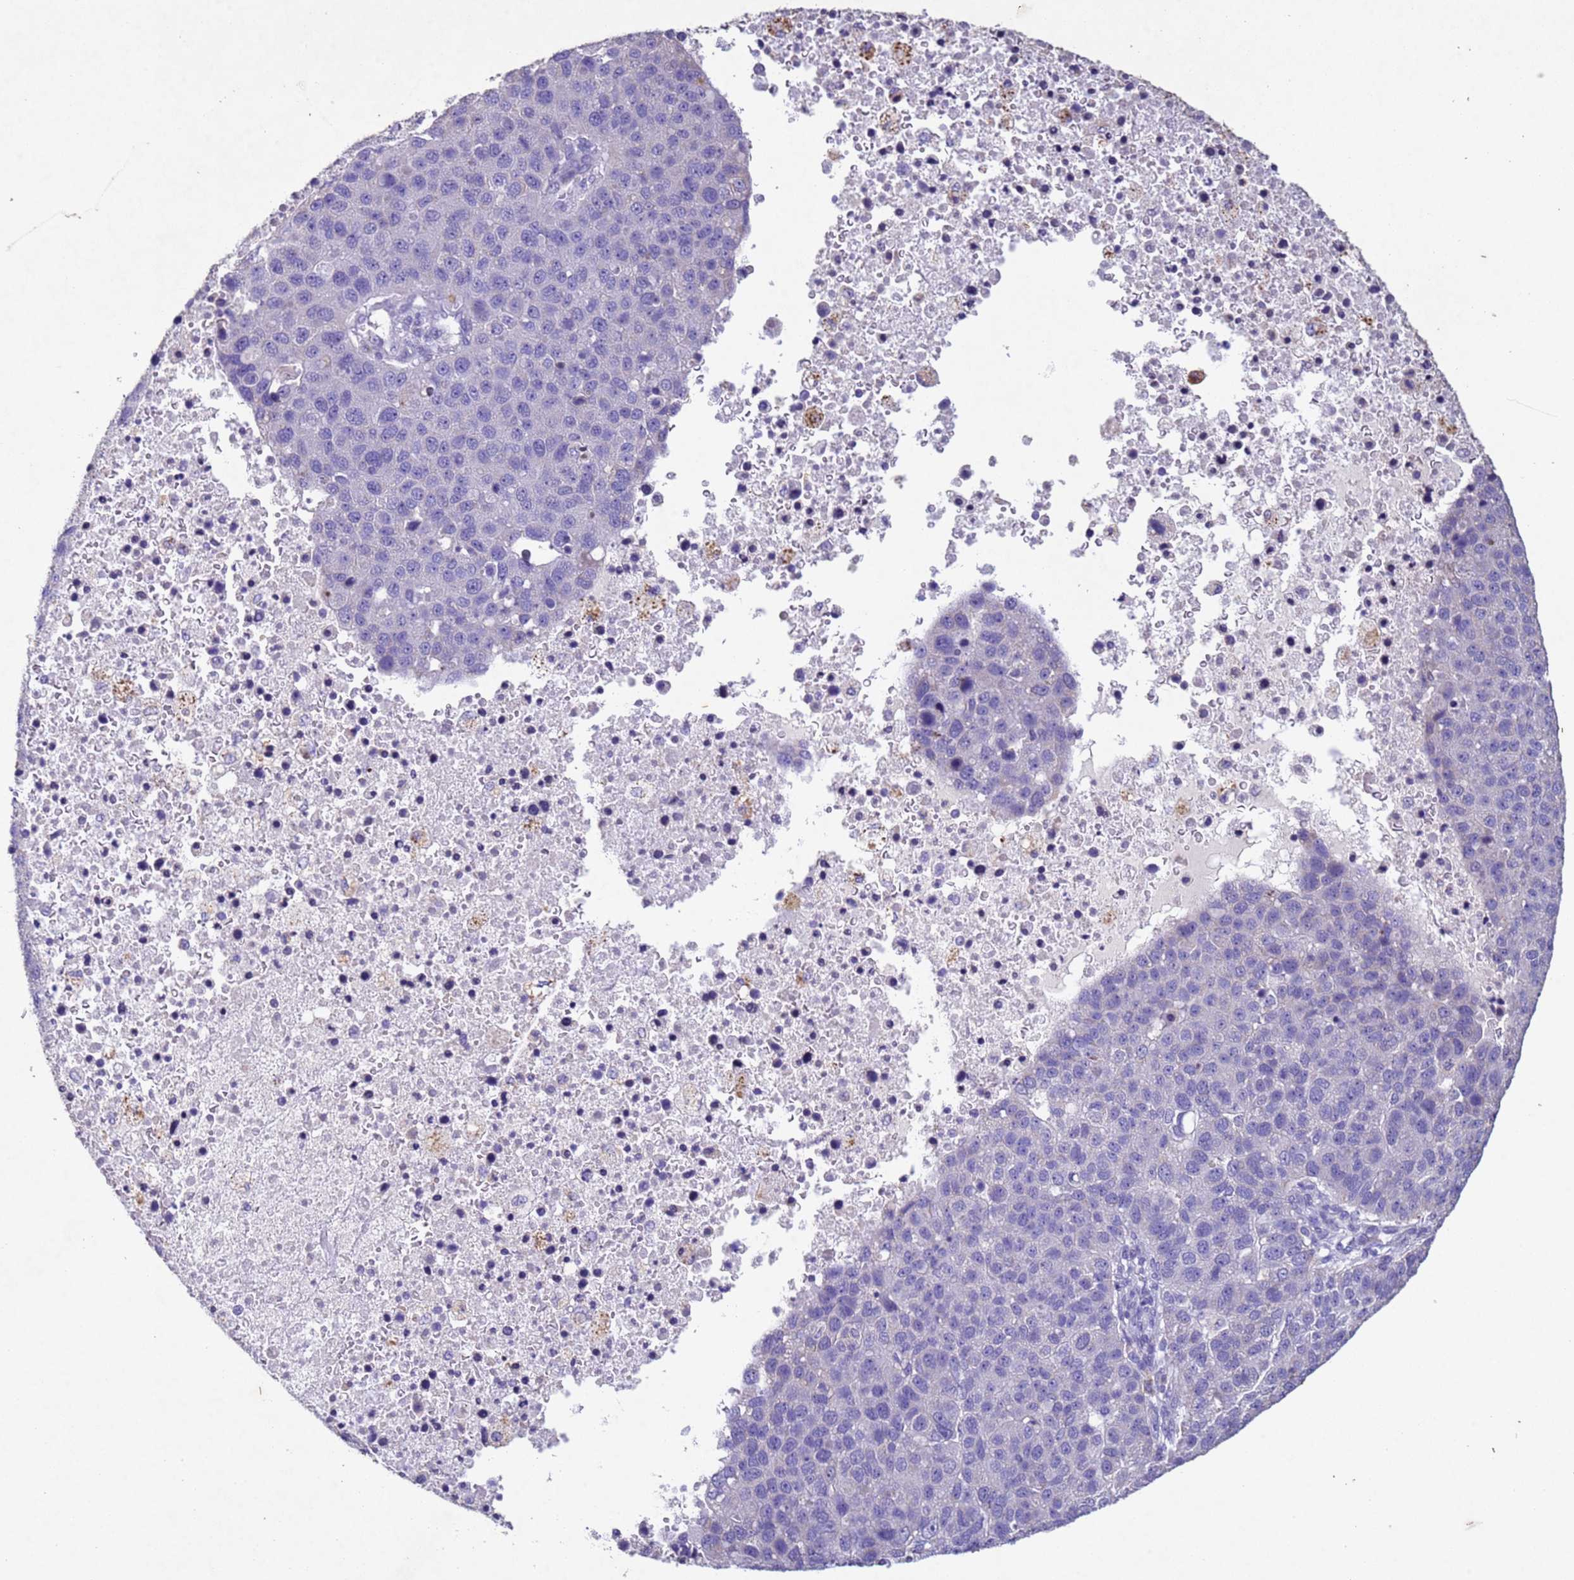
{"staining": {"intensity": "negative", "quantity": "none", "location": "none"}, "tissue": "pancreatic cancer", "cell_type": "Tumor cells", "image_type": "cancer", "snomed": [{"axis": "morphology", "description": "Adenocarcinoma, NOS"}, {"axis": "topography", "description": "Pancreas"}], "caption": "A high-resolution photomicrograph shows immunohistochemistry (IHC) staining of adenocarcinoma (pancreatic), which shows no significant staining in tumor cells. (DAB (3,3'-diaminobenzidine) immunohistochemistry visualized using brightfield microscopy, high magnification).", "gene": "NLRP11", "patient": {"sex": "female", "age": 61}}